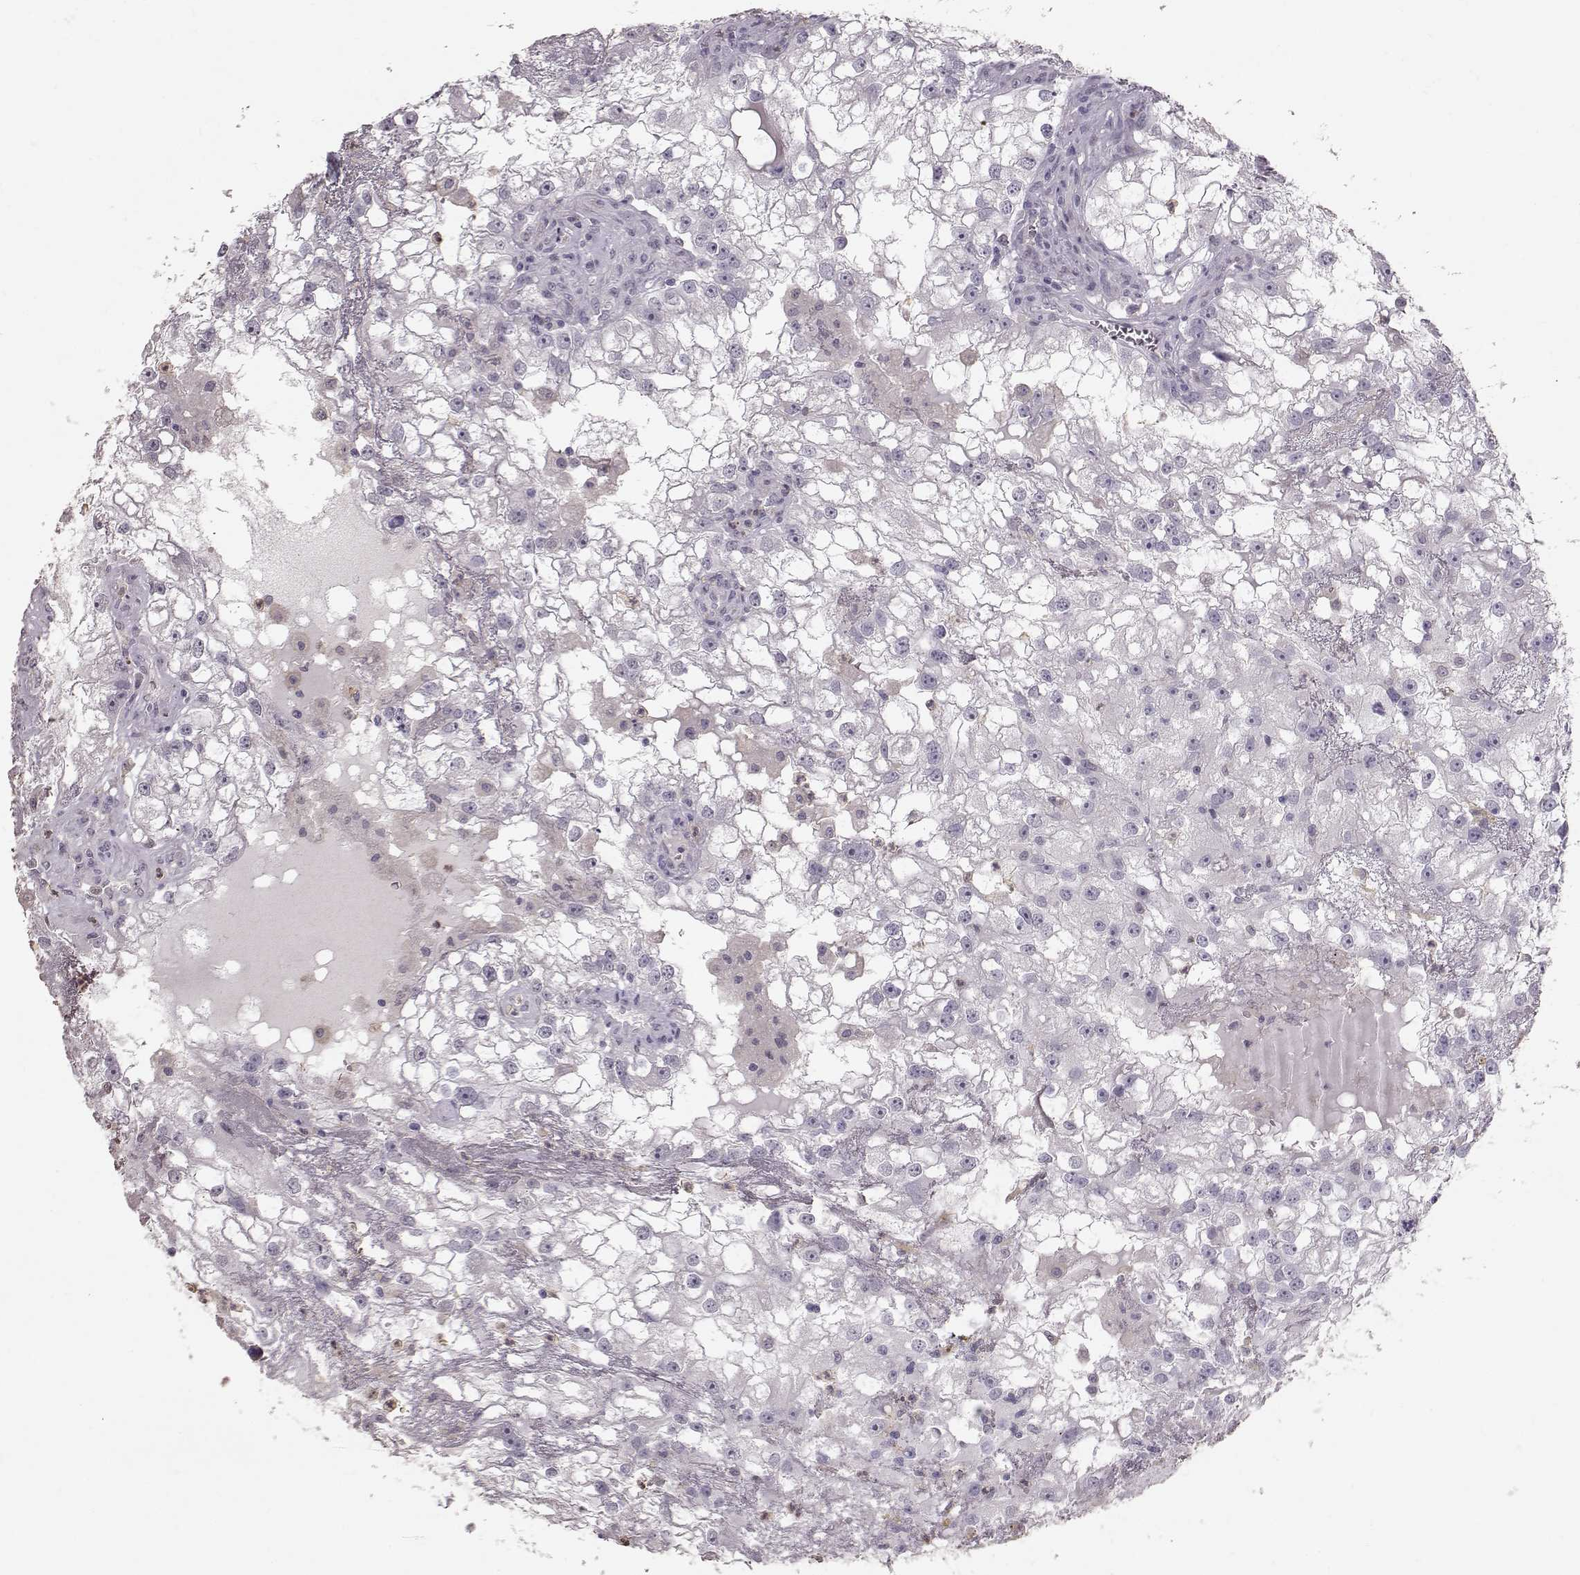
{"staining": {"intensity": "negative", "quantity": "none", "location": "none"}, "tissue": "renal cancer", "cell_type": "Tumor cells", "image_type": "cancer", "snomed": [{"axis": "morphology", "description": "Adenocarcinoma, NOS"}, {"axis": "topography", "description": "Kidney"}], "caption": "Immunohistochemical staining of renal cancer (adenocarcinoma) exhibits no significant expression in tumor cells.", "gene": "POU1F1", "patient": {"sex": "male", "age": 59}}